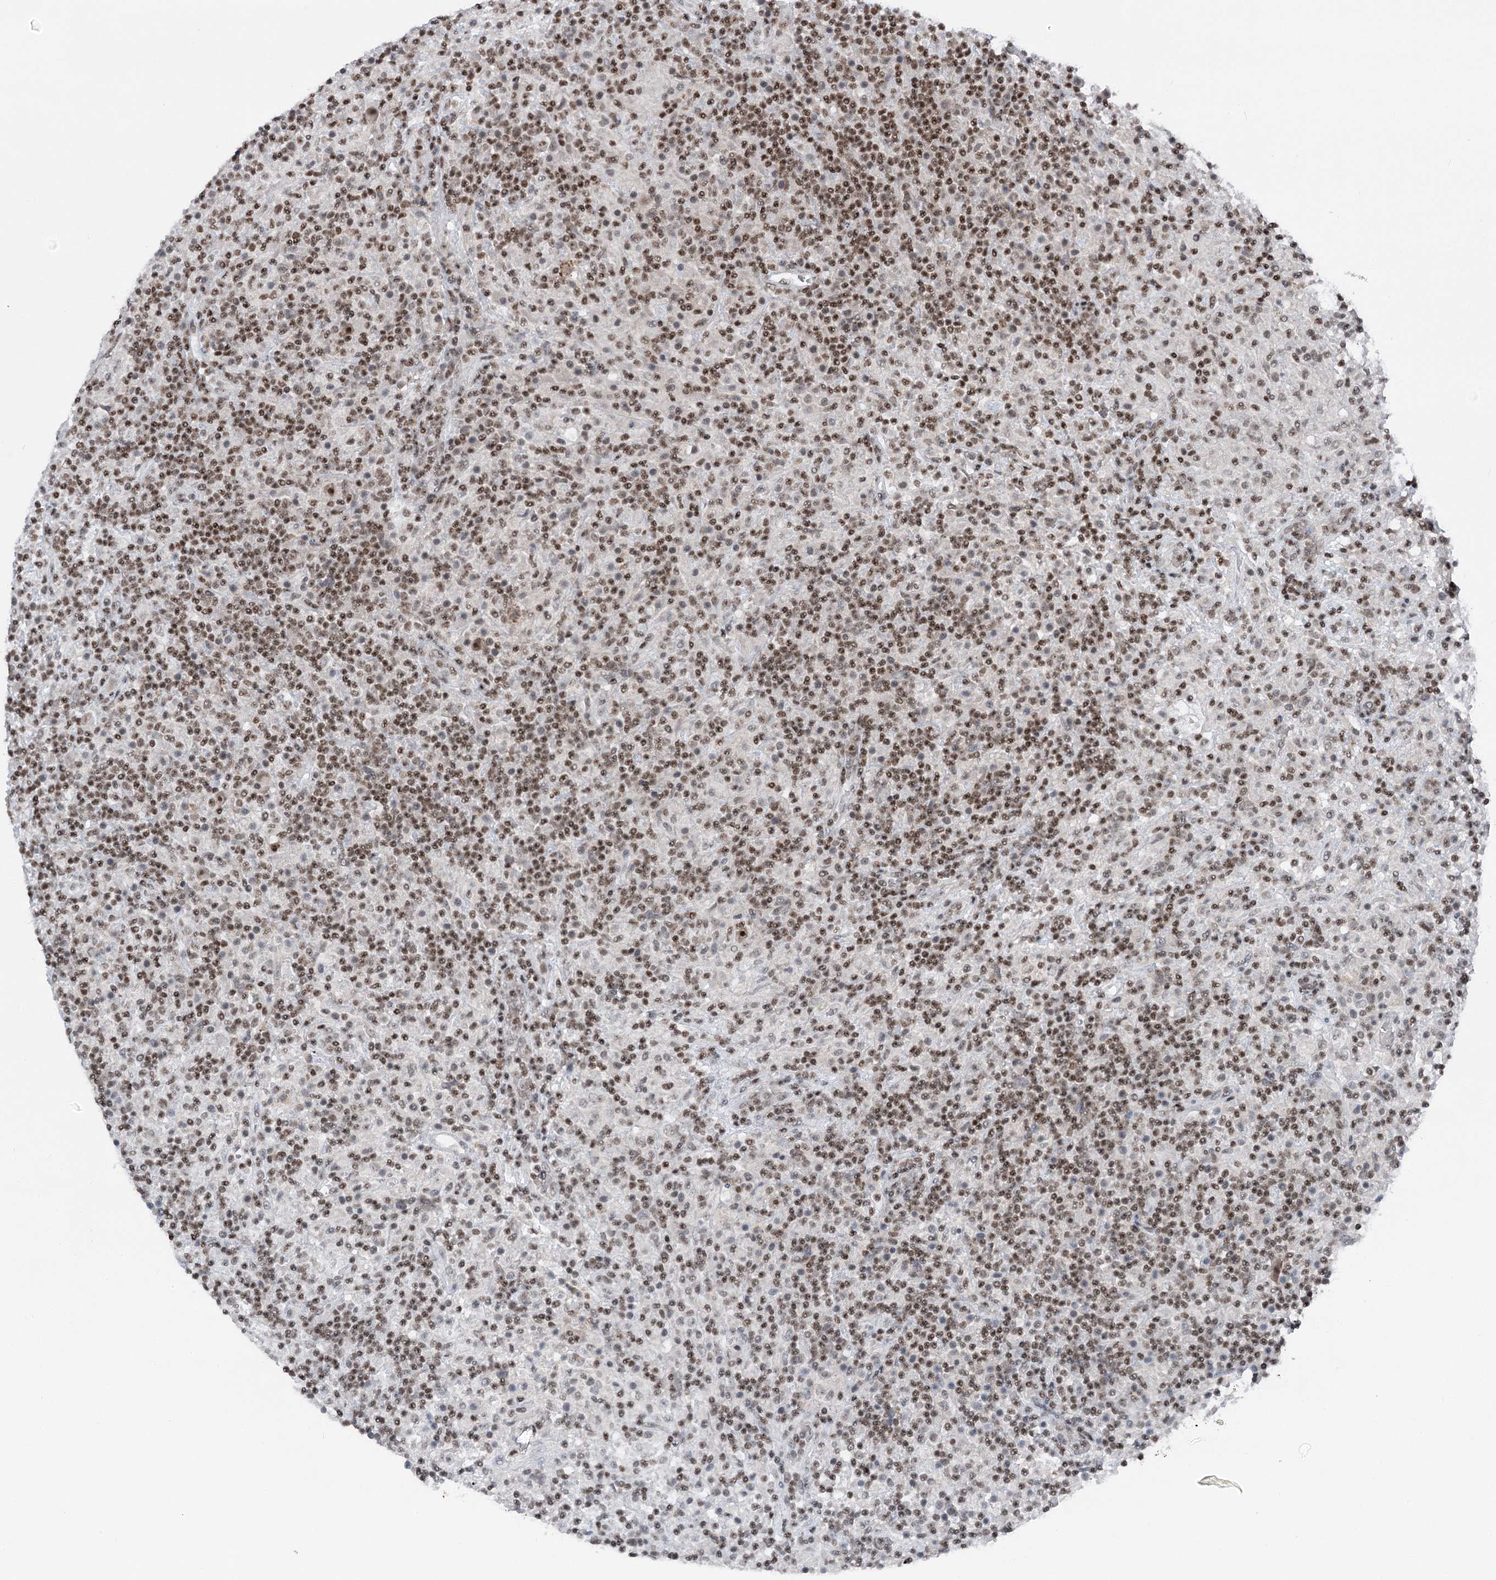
{"staining": {"intensity": "moderate", "quantity": ">75%", "location": "nuclear"}, "tissue": "lymphoma", "cell_type": "Tumor cells", "image_type": "cancer", "snomed": [{"axis": "morphology", "description": "Hodgkin's disease, NOS"}, {"axis": "topography", "description": "Lymph node"}], "caption": "Immunohistochemistry staining of Hodgkin's disease, which shows medium levels of moderate nuclear positivity in about >75% of tumor cells indicating moderate nuclear protein positivity. The staining was performed using DAB (brown) for protein detection and nuclei were counterstained in hematoxylin (blue).", "gene": "CGGBP1", "patient": {"sex": "male", "age": 70}}